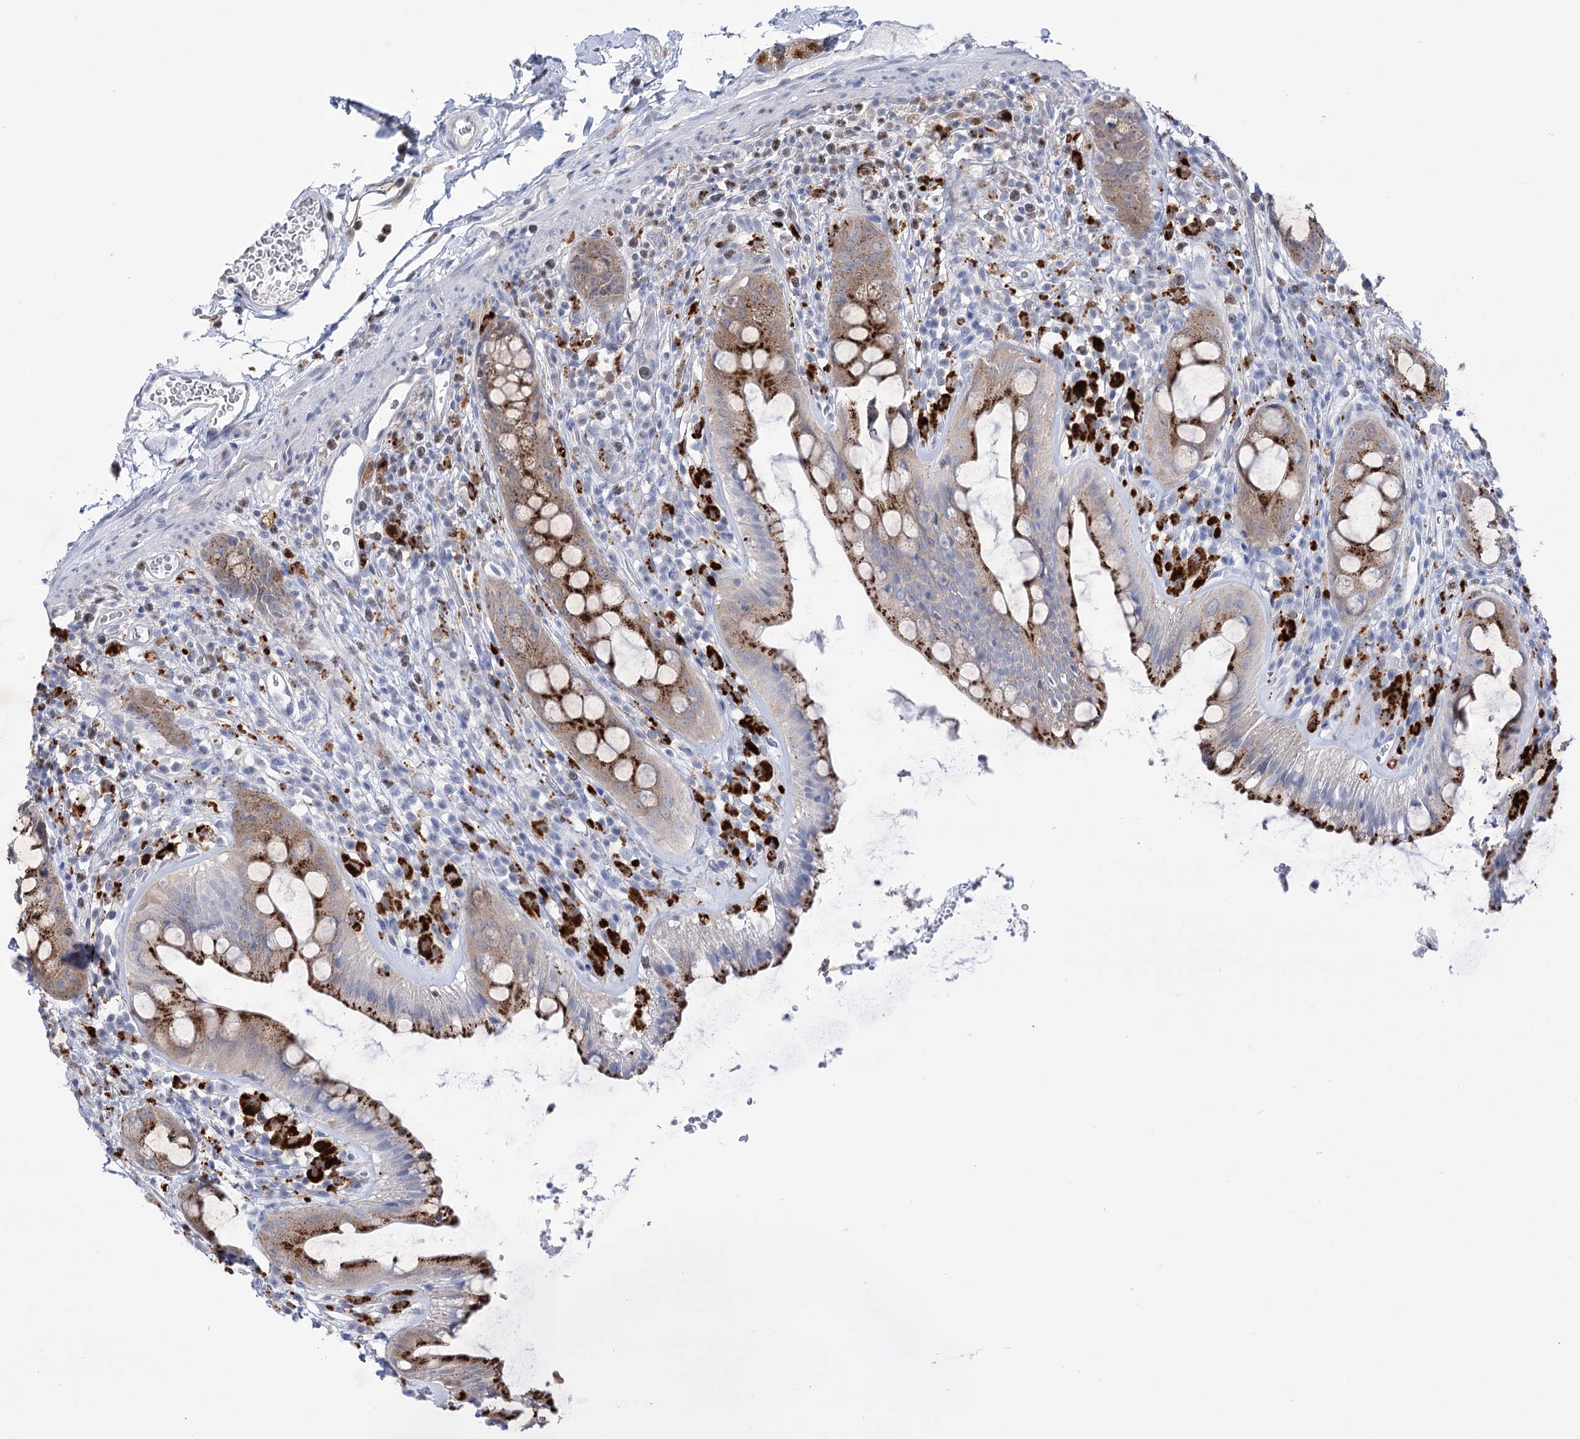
{"staining": {"intensity": "moderate", "quantity": ">75%", "location": "cytoplasmic/membranous"}, "tissue": "rectum", "cell_type": "Glandular cells", "image_type": "normal", "snomed": [{"axis": "morphology", "description": "Normal tissue, NOS"}, {"axis": "topography", "description": "Rectum"}], "caption": "A medium amount of moderate cytoplasmic/membranous expression is seen in about >75% of glandular cells in benign rectum. (Stains: DAB (3,3'-diaminobenzidine) in brown, nuclei in blue, Microscopy: brightfield microscopy at high magnification).", "gene": "SIAE", "patient": {"sex": "female", "age": 57}}